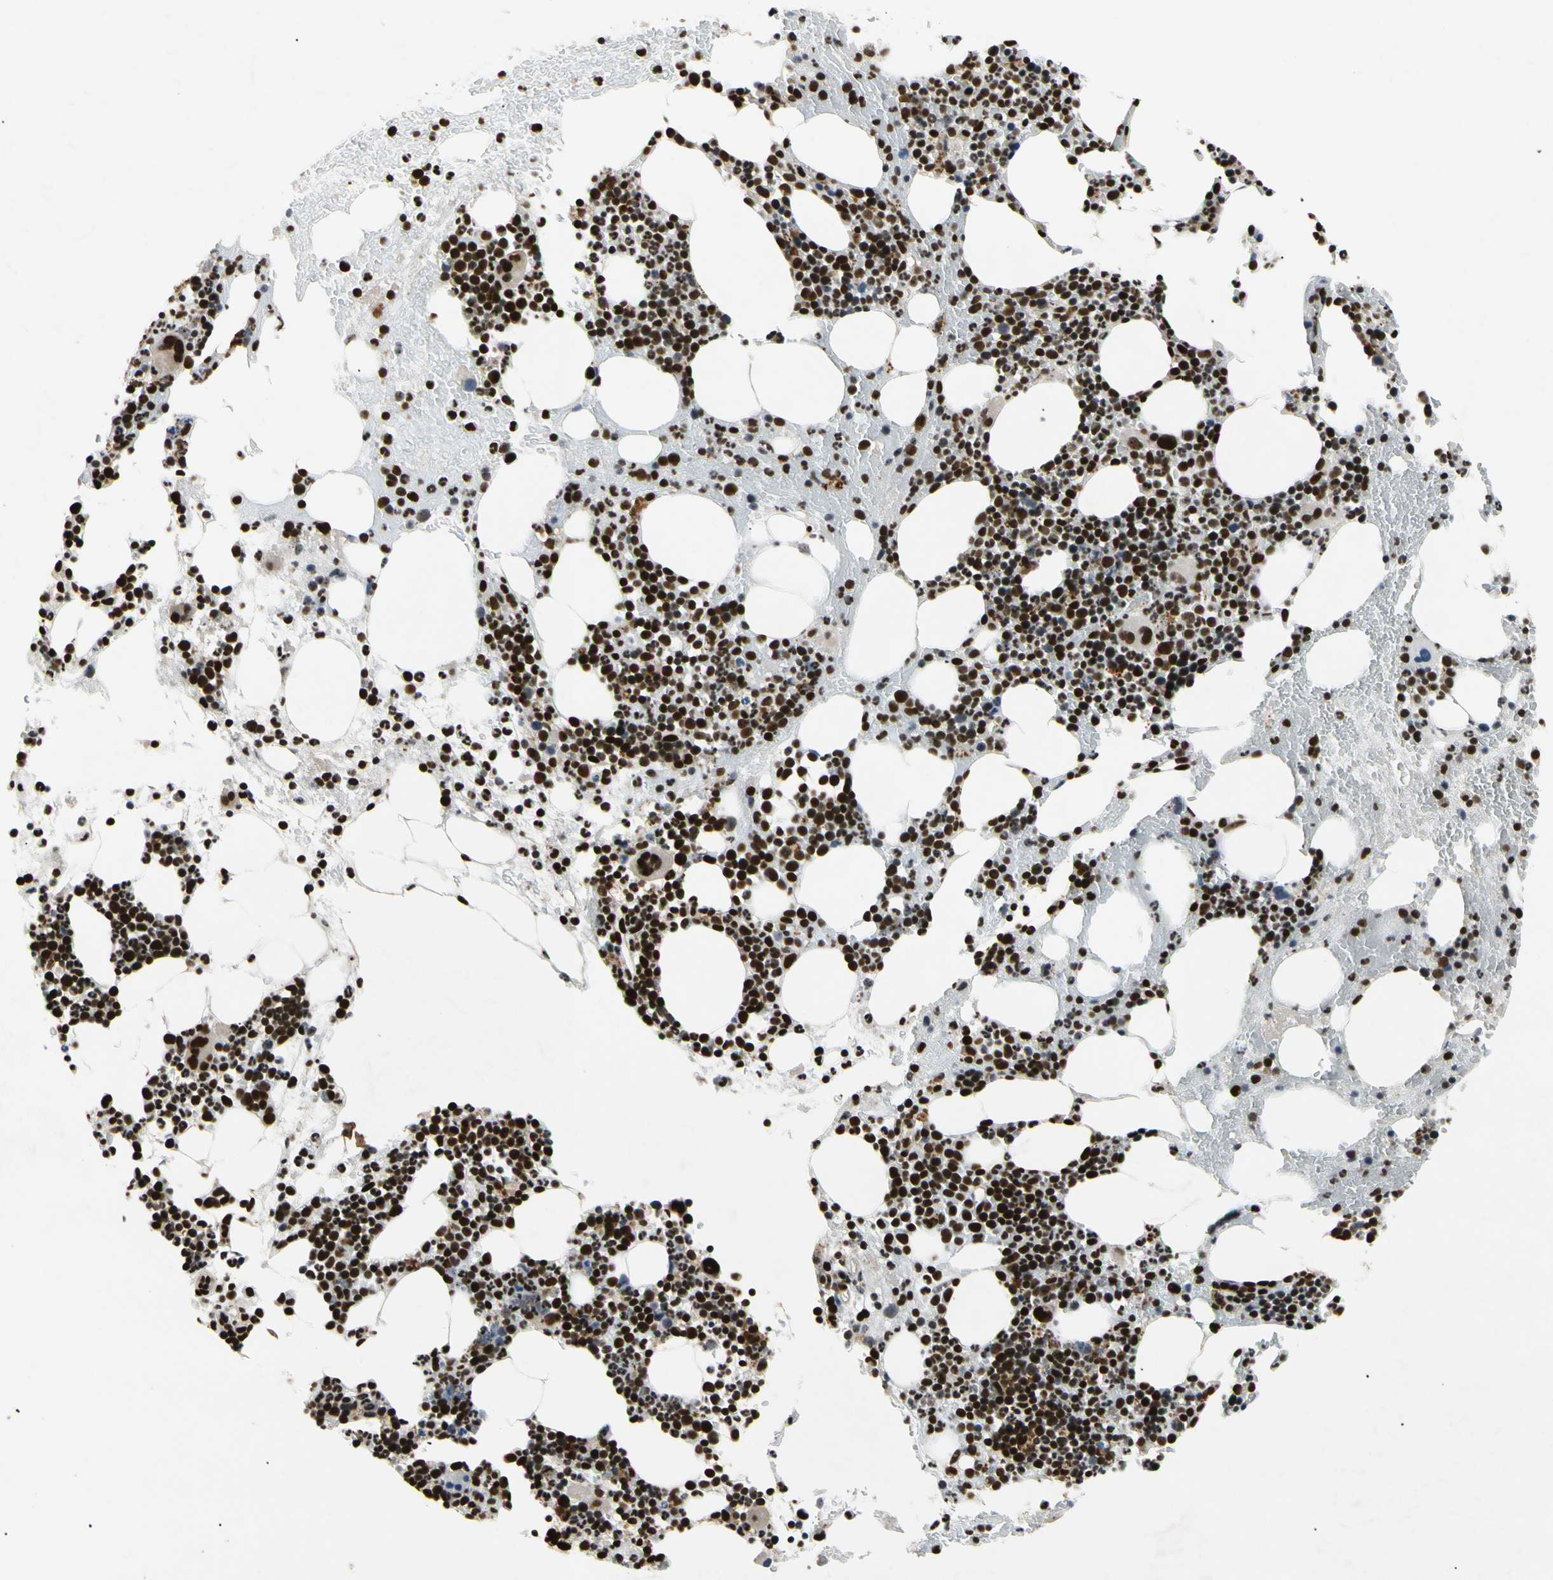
{"staining": {"intensity": "strong", "quantity": ">75%", "location": "nuclear"}, "tissue": "bone marrow", "cell_type": "Hematopoietic cells", "image_type": "normal", "snomed": [{"axis": "morphology", "description": "Normal tissue, NOS"}, {"axis": "topography", "description": "Bone marrow"}], "caption": "This micrograph demonstrates IHC staining of benign bone marrow, with high strong nuclear expression in approximately >75% of hematopoietic cells.", "gene": "EIF1AX", "patient": {"sex": "male", "age": 82}}